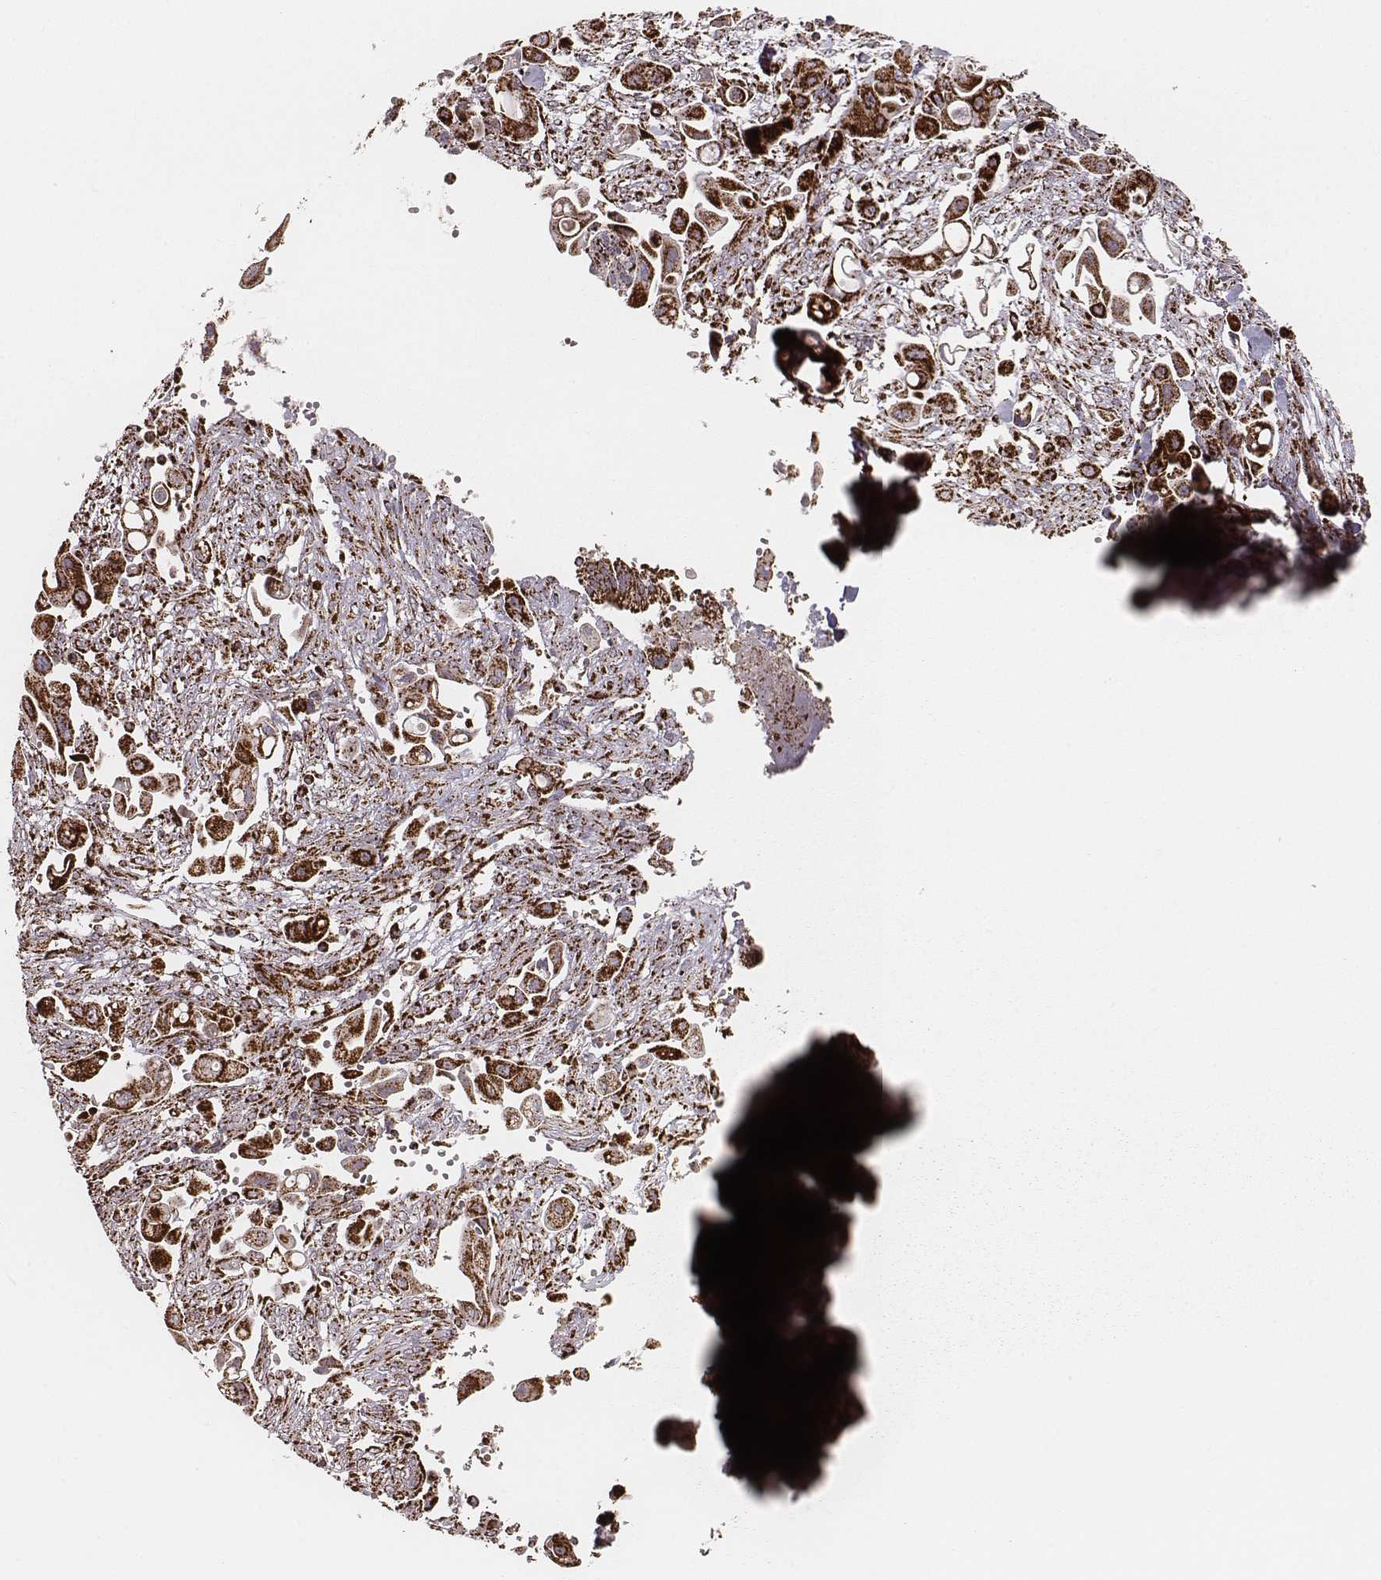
{"staining": {"intensity": "strong", "quantity": ">75%", "location": "cytoplasmic/membranous"}, "tissue": "pancreatic cancer", "cell_type": "Tumor cells", "image_type": "cancer", "snomed": [{"axis": "morphology", "description": "Adenocarcinoma, NOS"}, {"axis": "topography", "description": "Pancreas"}], "caption": "The immunohistochemical stain highlights strong cytoplasmic/membranous staining in tumor cells of adenocarcinoma (pancreatic) tissue.", "gene": "TUFM", "patient": {"sex": "male", "age": 50}}